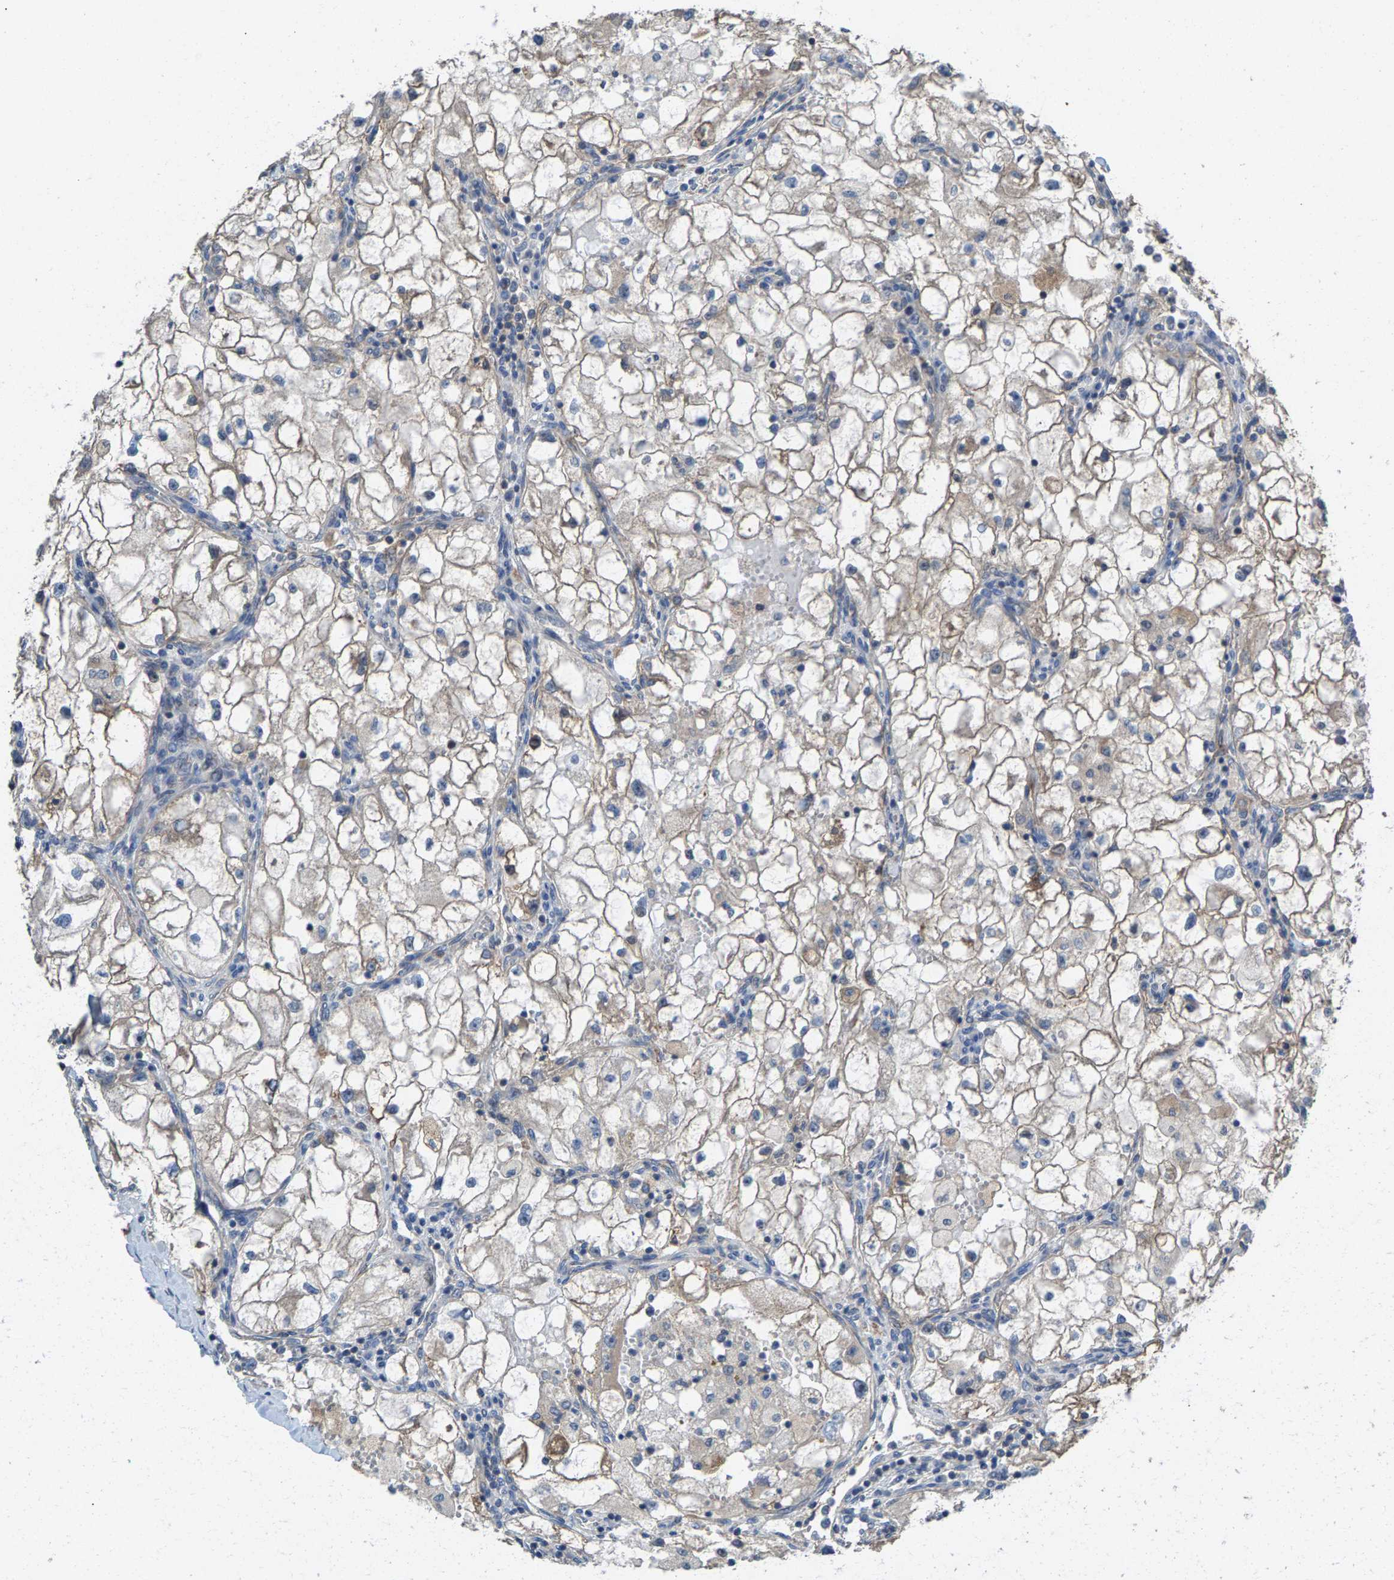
{"staining": {"intensity": "weak", "quantity": ">75%", "location": "cytoplasmic/membranous"}, "tissue": "renal cancer", "cell_type": "Tumor cells", "image_type": "cancer", "snomed": [{"axis": "morphology", "description": "Adenocarcinoma, NOS"}, {"axis": "topography", "description": "Kidney"}], "caption": "Immunohistochemical staining of renal adenocarcinoma exhibits weak cytoplasmic/membranous protein positivity in about >75% of tumor cells.", "gene": "MRM1", "patient": {"sex": "female", "age": 70}}